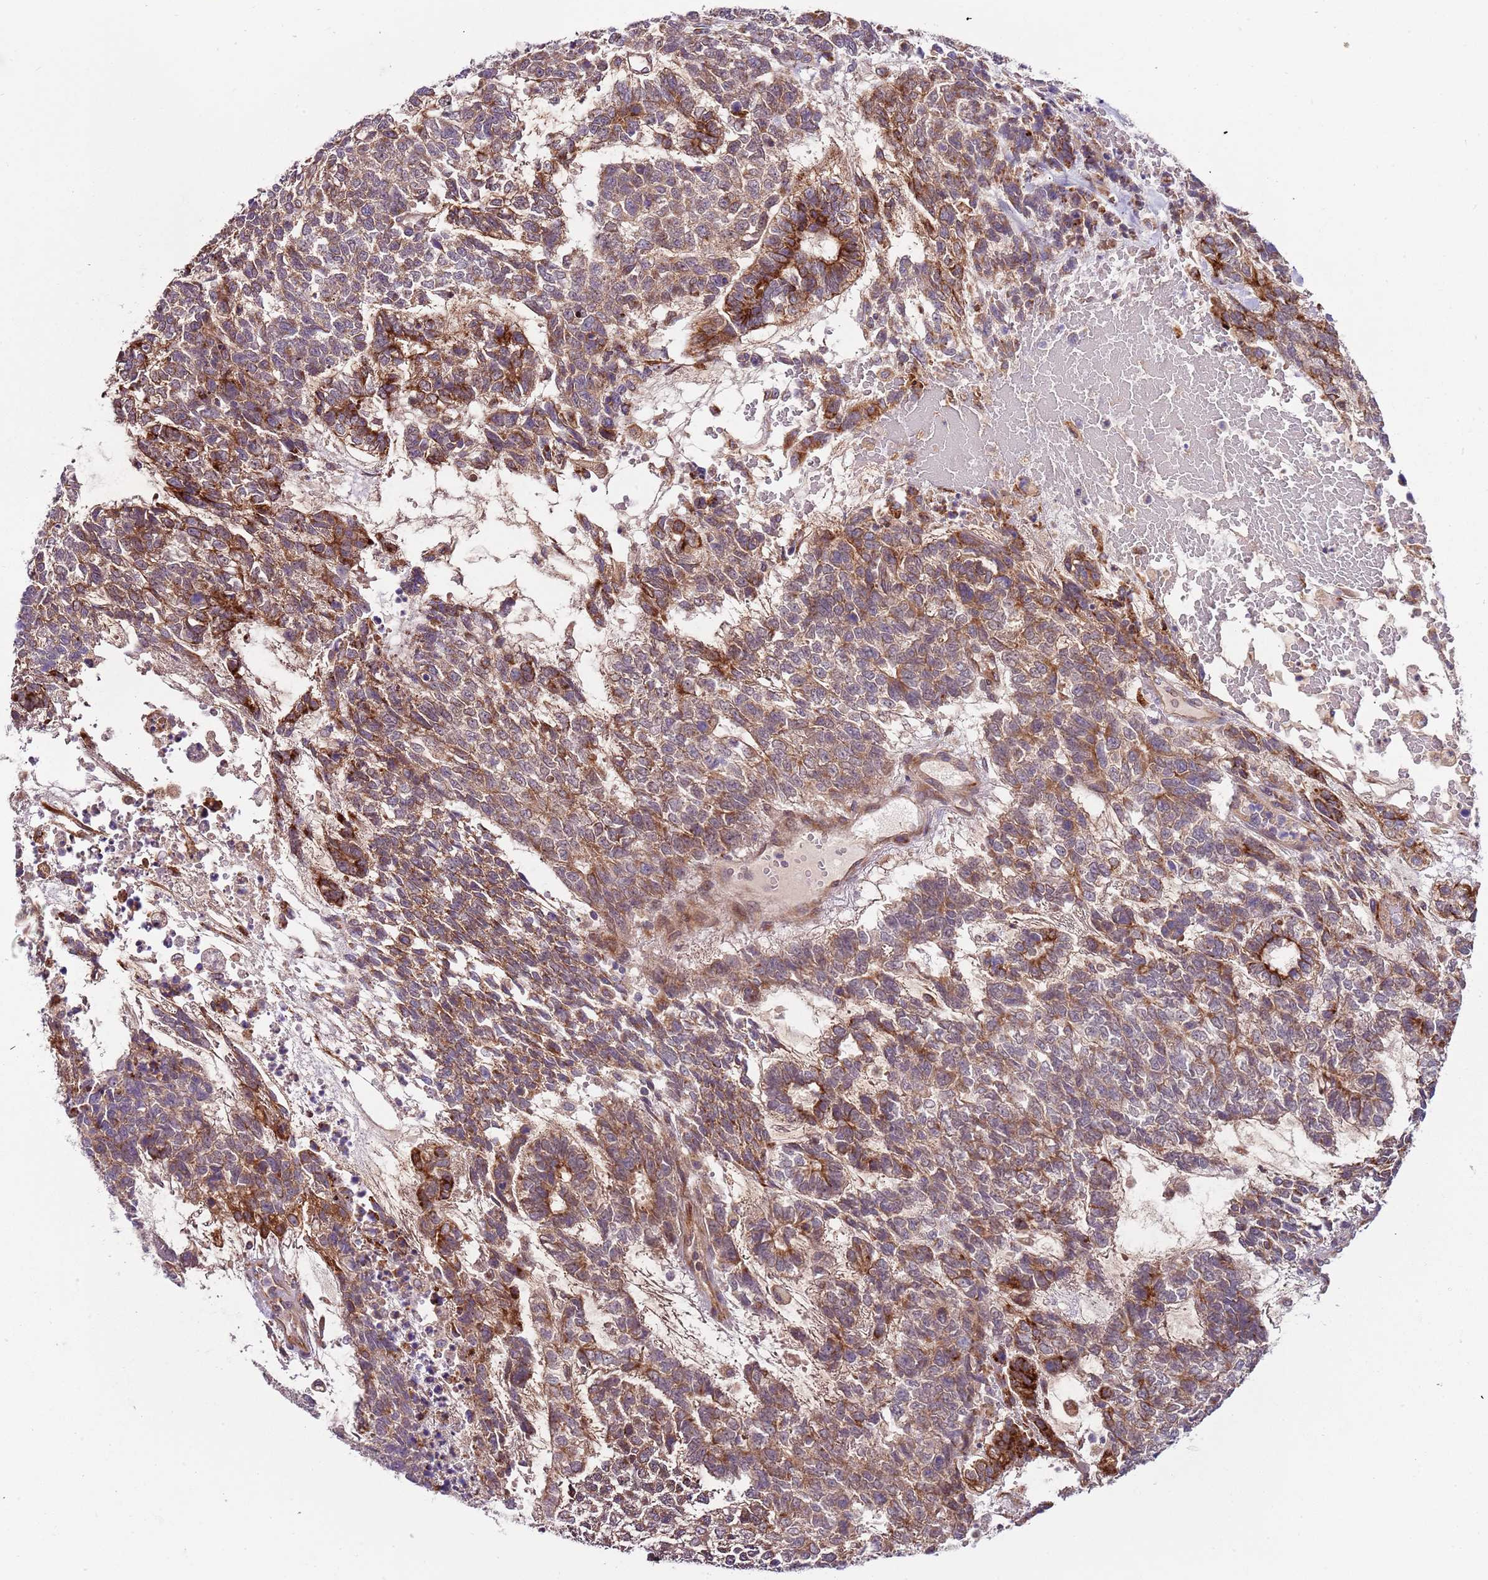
{"staining": {"intensity": "moderate", "quantity": ">75%", "location": "cytoplasmic/membranous"}, "tissue": "testis cancer", "cell_type": "Tumor cells", "image_type": "cancer", "snomed": [{"axis": "morphology", "description": "Carcinoma, Embryonal, NOS"}, {"axis": "topography", "description": "Testis"}], "caption": "An IHC photomicrograph of neoplastic tissue is shown. Protein staining in brown labels moderate cytoplasmic/membranous positivity in embryonal carcinoma (testis) within tumor cells.", "gene": "VWCE", "patient": {"sex": "male", "age": 23}}